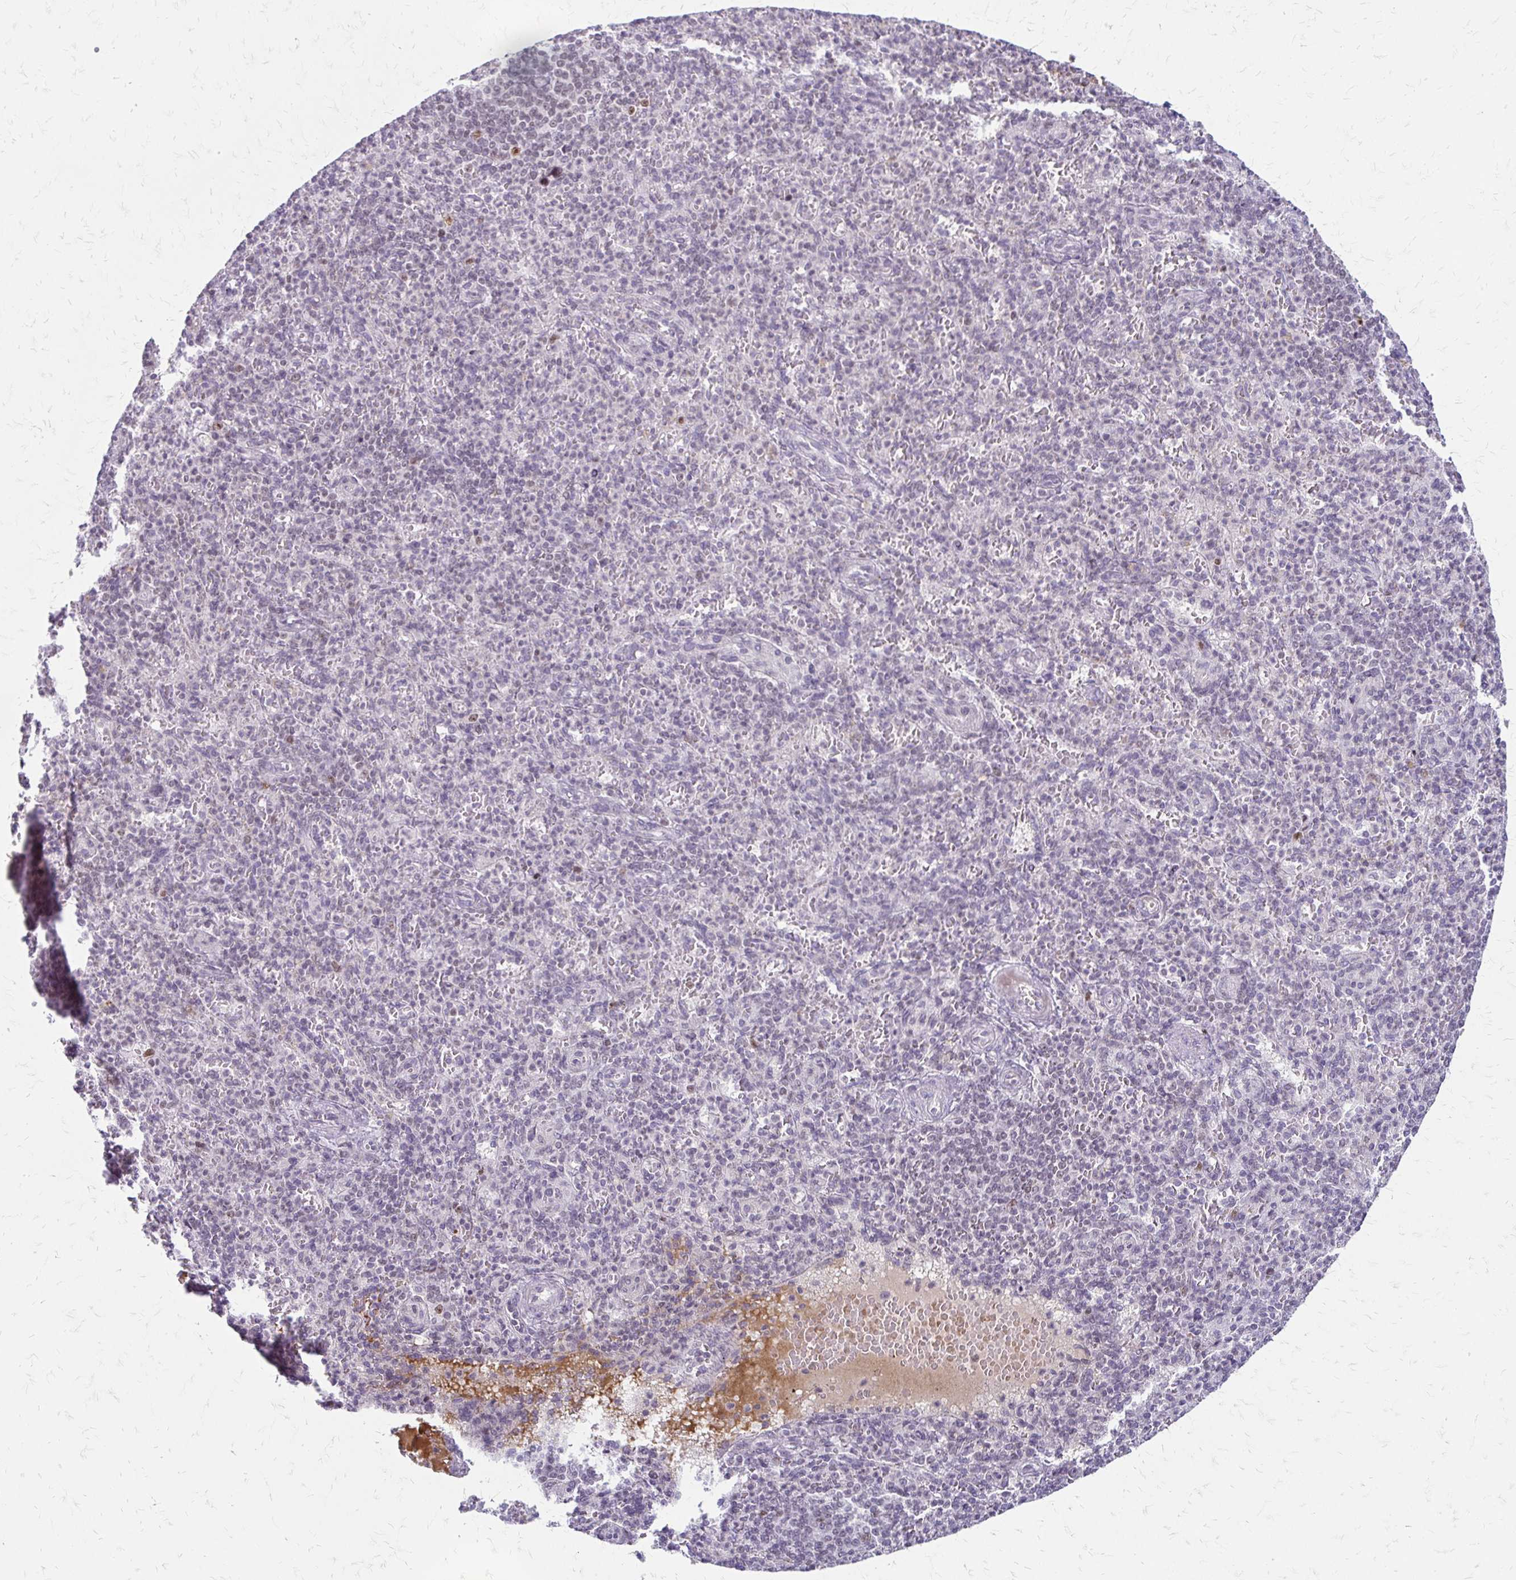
{"staining": {"intensity": "negative", "quantity": "none", "location": "none"}, "tissue": "spleen", "cell_type": "Cells in red pulp", "image_type": "normal", "snomed": [{"axis": "morphology", "description": "Normal tissue, NOS"}, {"axis": "topography", "description": "Spleen"}], "caption": "Cells in red pulp are negative for protein expression in benign human spleen. Brightfield microscopy of immunohistochemistry (IHC) stained with DAB (3,3'-diaminobenzidine) (brown) and hematoxylin (blue), captured at high magnification.", "gene": "EED", "patient": {"sex": "female", "age": 74}}